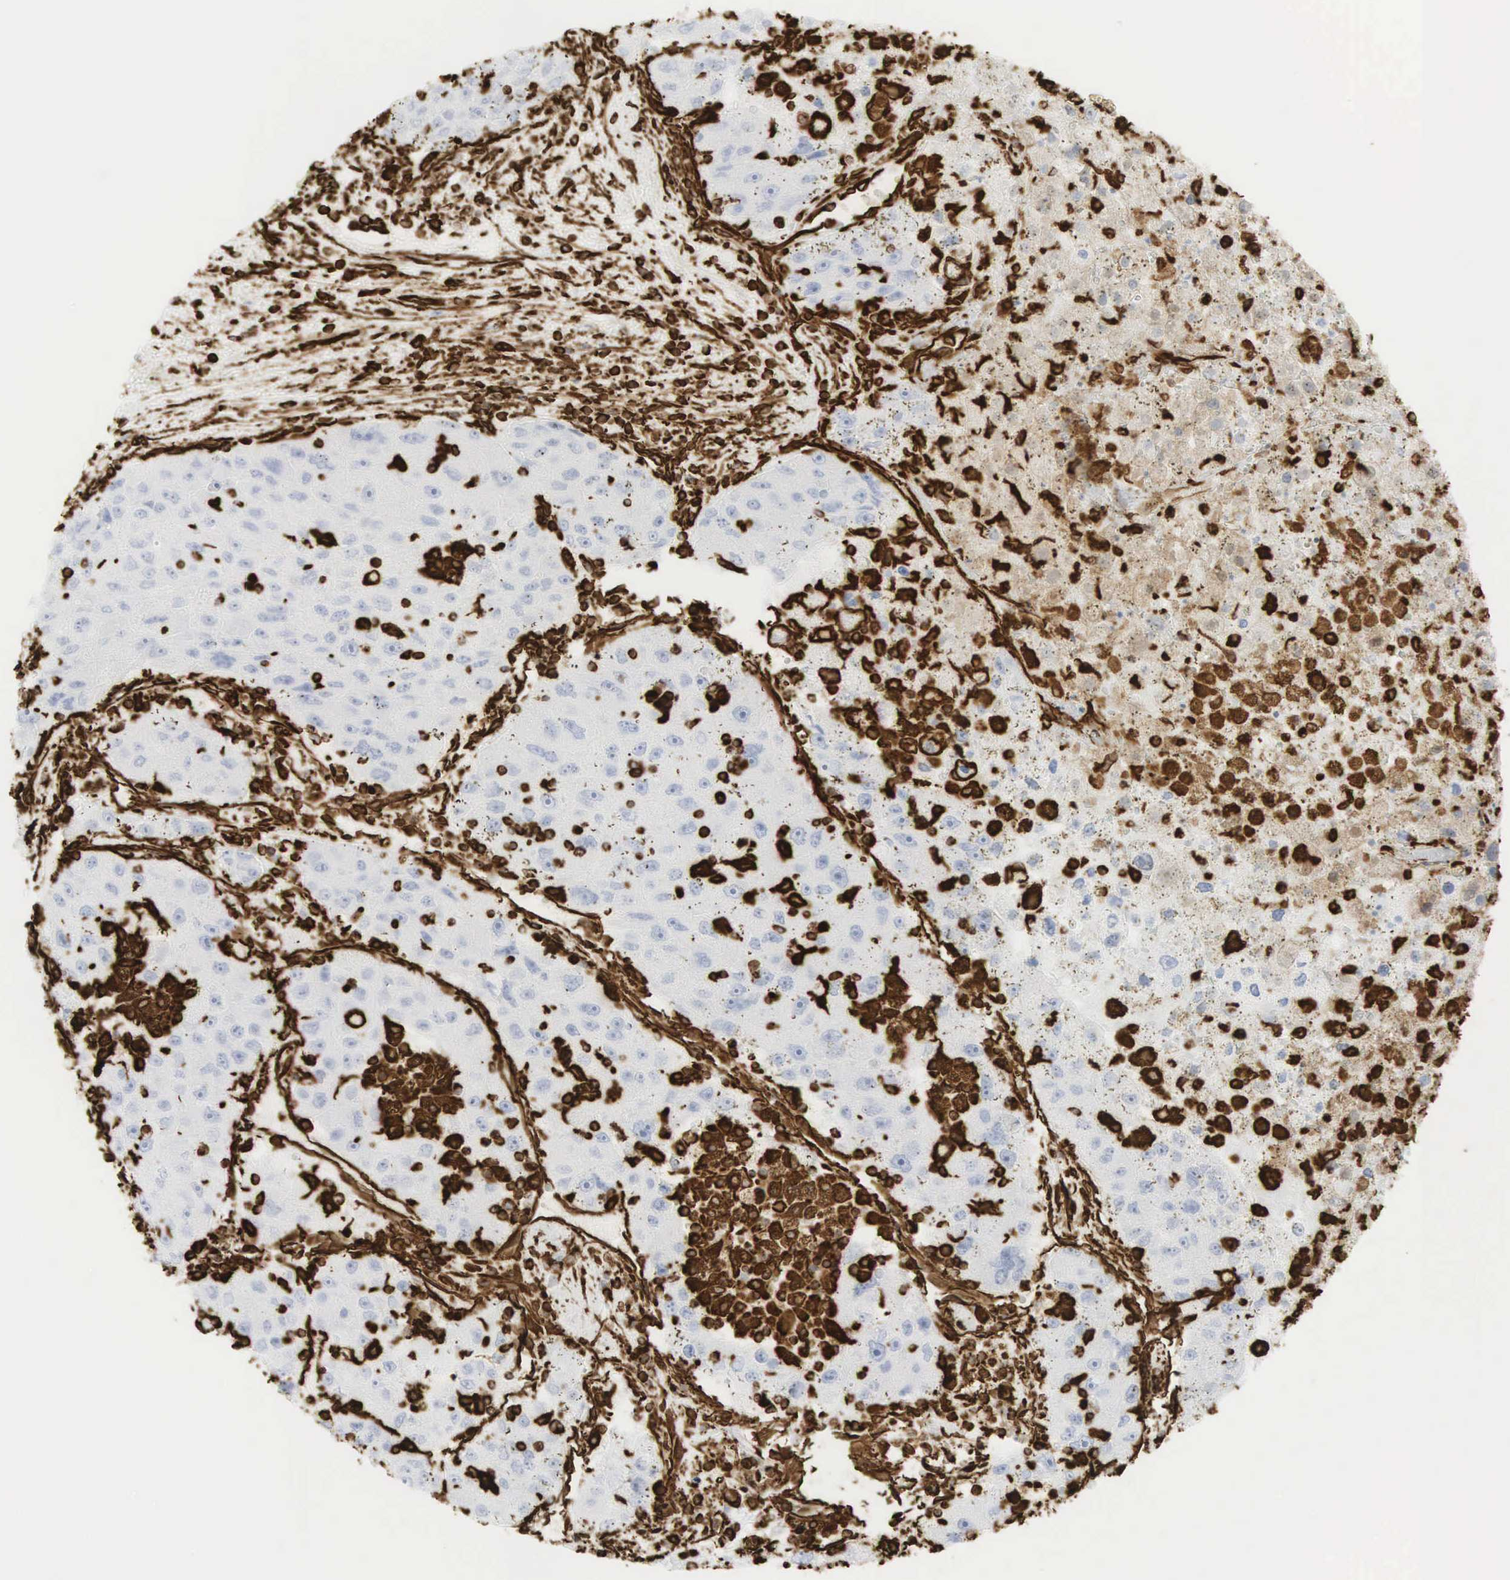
{"staining": {"intensity": "strong", "quantity": "<25%", "location": "cytoplasmic/membranous"}, "tissue": "liver cancer", "cell_type": "Tumor cells", "image_type": "cancer", "snomed": [{"axis": "morphology", "description": "Carcinoma, Hepatocellular, NOS"}, {"axis": "topography", "description": "Liver"}], "caption": "Liver cancer tissue displays strong cytoplasmic/membranous positivity in about <25% of tumor cells The staining is performed using DAB (3,3'-diaminobenzidine) brown chromogen to label protein expression. The nuclei are counter-stained blue using hematoxylin.", "gene": "VIM", "patient": {"sex": "male", "age": 49}}